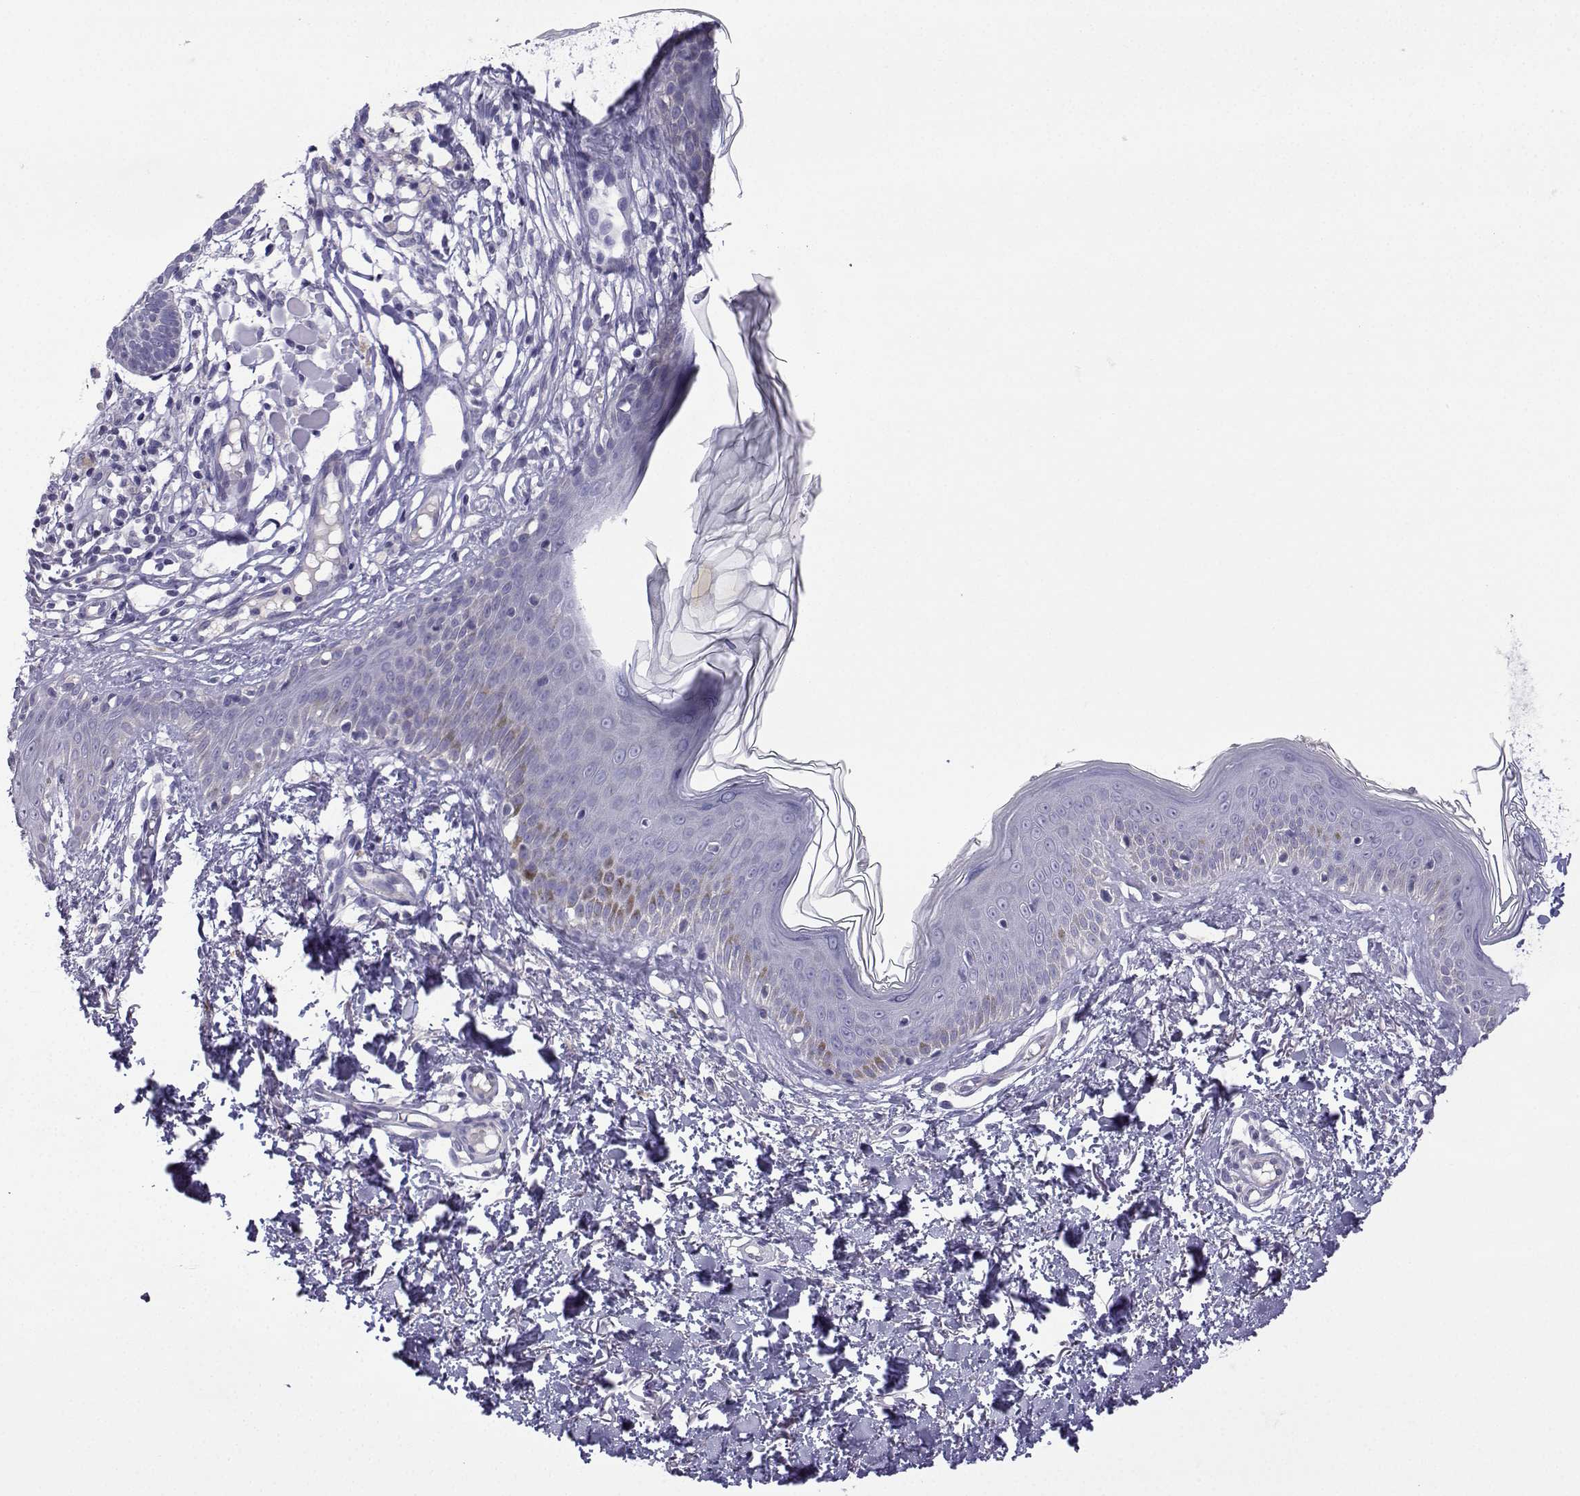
{"staining": {"intensity": "negative", "quantity": "none", "location": "none"}, "tissue": "skin cancer", "cell_type": "Tumor cells", "image_type": "cancer", "snomed": [{"axis": "morphology", "description": "Basal cell carcinoma"}, {"axis": "topography", "description": "Skin"}], "caption": "Immunohistochemistry (IHC) micrograph of skin cancer stained for a protein (brown), which demonstrates no positivity in tumor cells. (DAB (3,3'-diaminobenzidine) IHC, high magnification).", "gene": "SPACA7", "patient": {"sex": "male", "age": 85}}